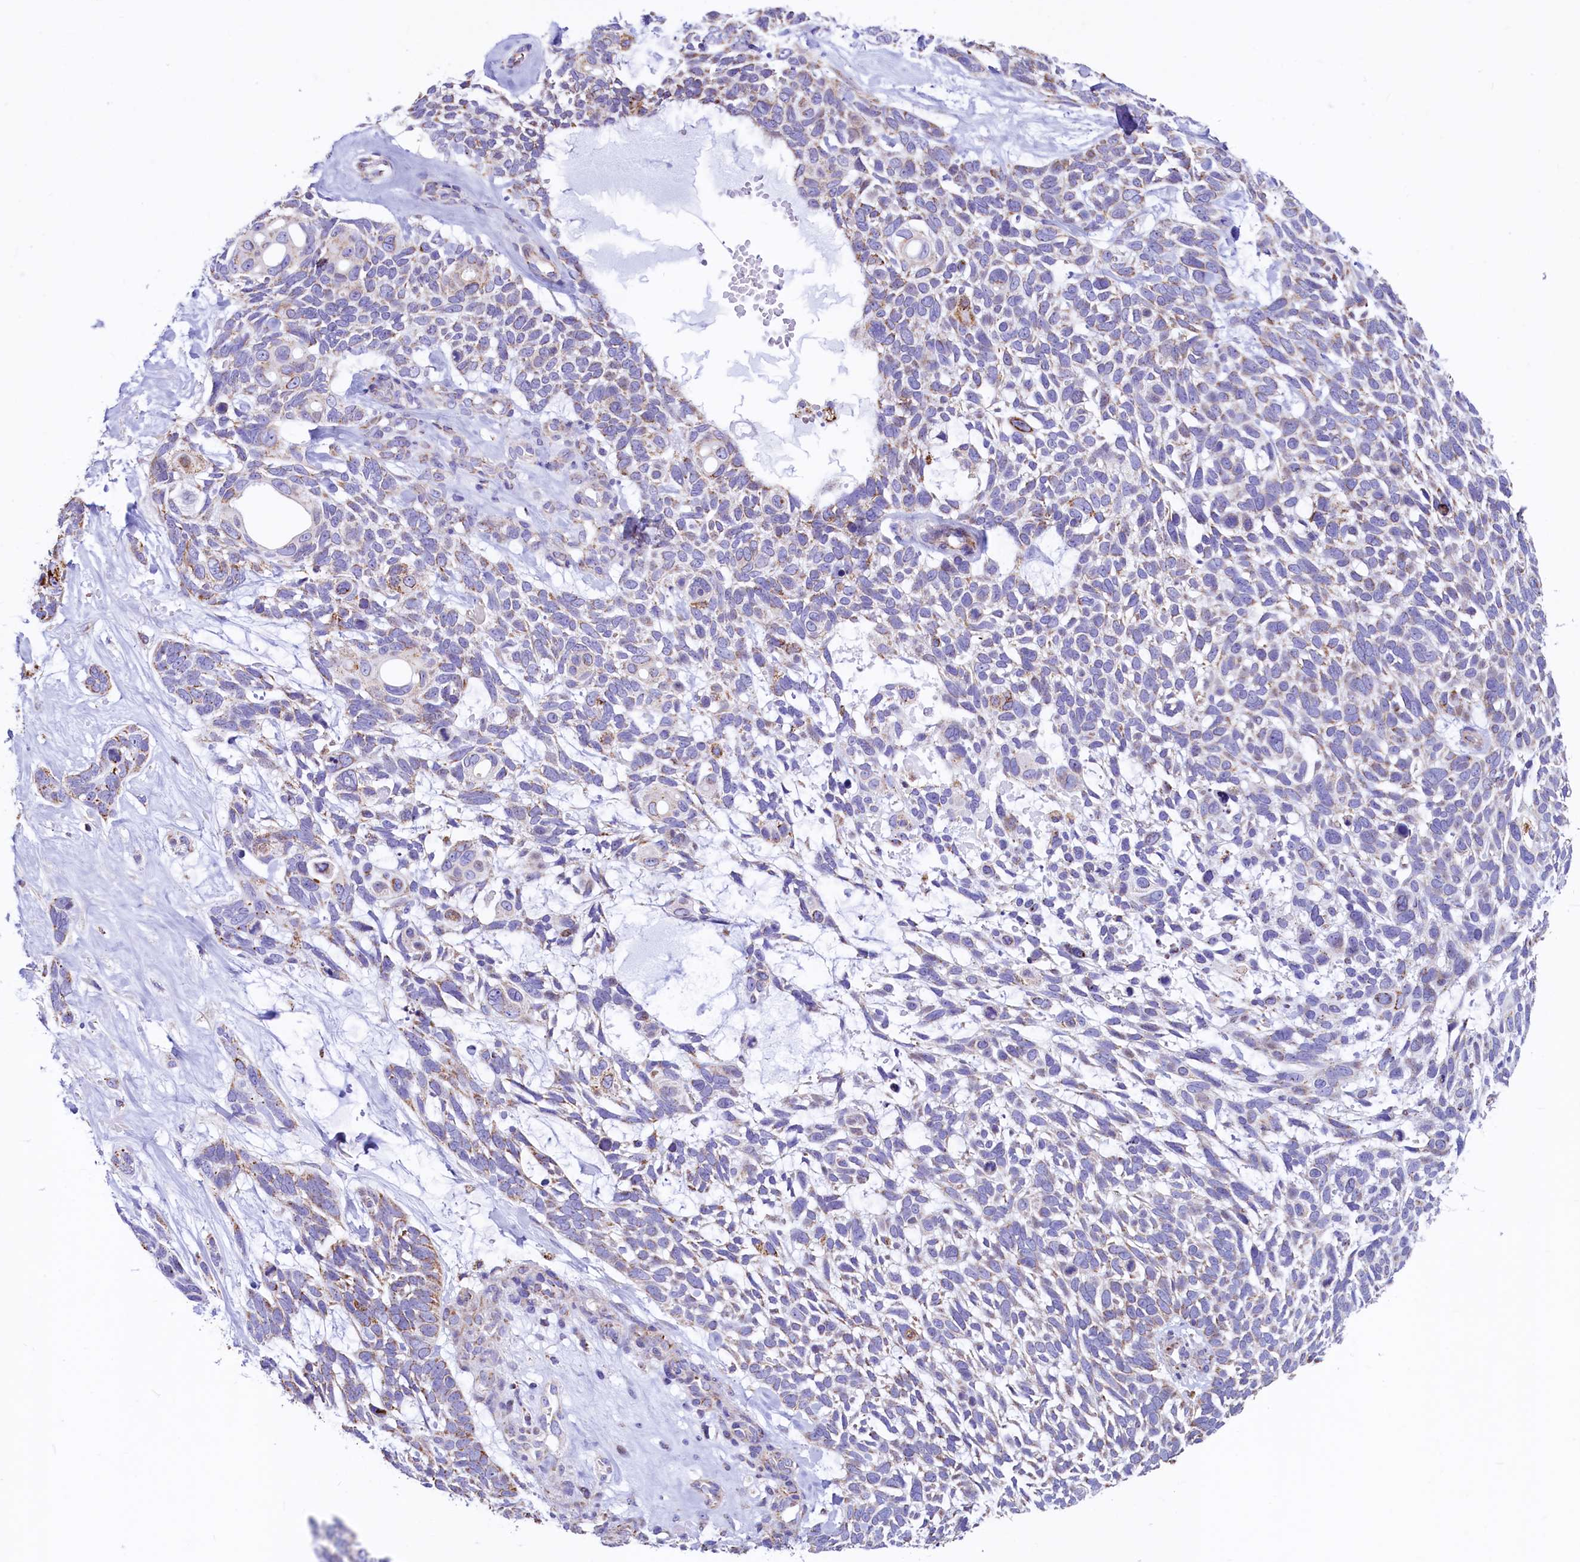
{"staining": {"intensity": "moderate", "quantity": "<25%", "location": "cytoplasmic/membranous"}, "tissue": "skin cancer", "cell_type": "Tumor cells", "image_type": "cancer", "snomed": [{"axis": "morphology", "description": "Basal cell carcinoma"}, {"axis": "topography", "description": "Skin"}], "caption": "Immunohistochemical staining of skin basal cell carcinoma displays moderate cytoplasmic/membranous protein staining in about <25% of tumor cells.", "gene": "VWCE", "patient": {"sex": "male", "age": 88}}